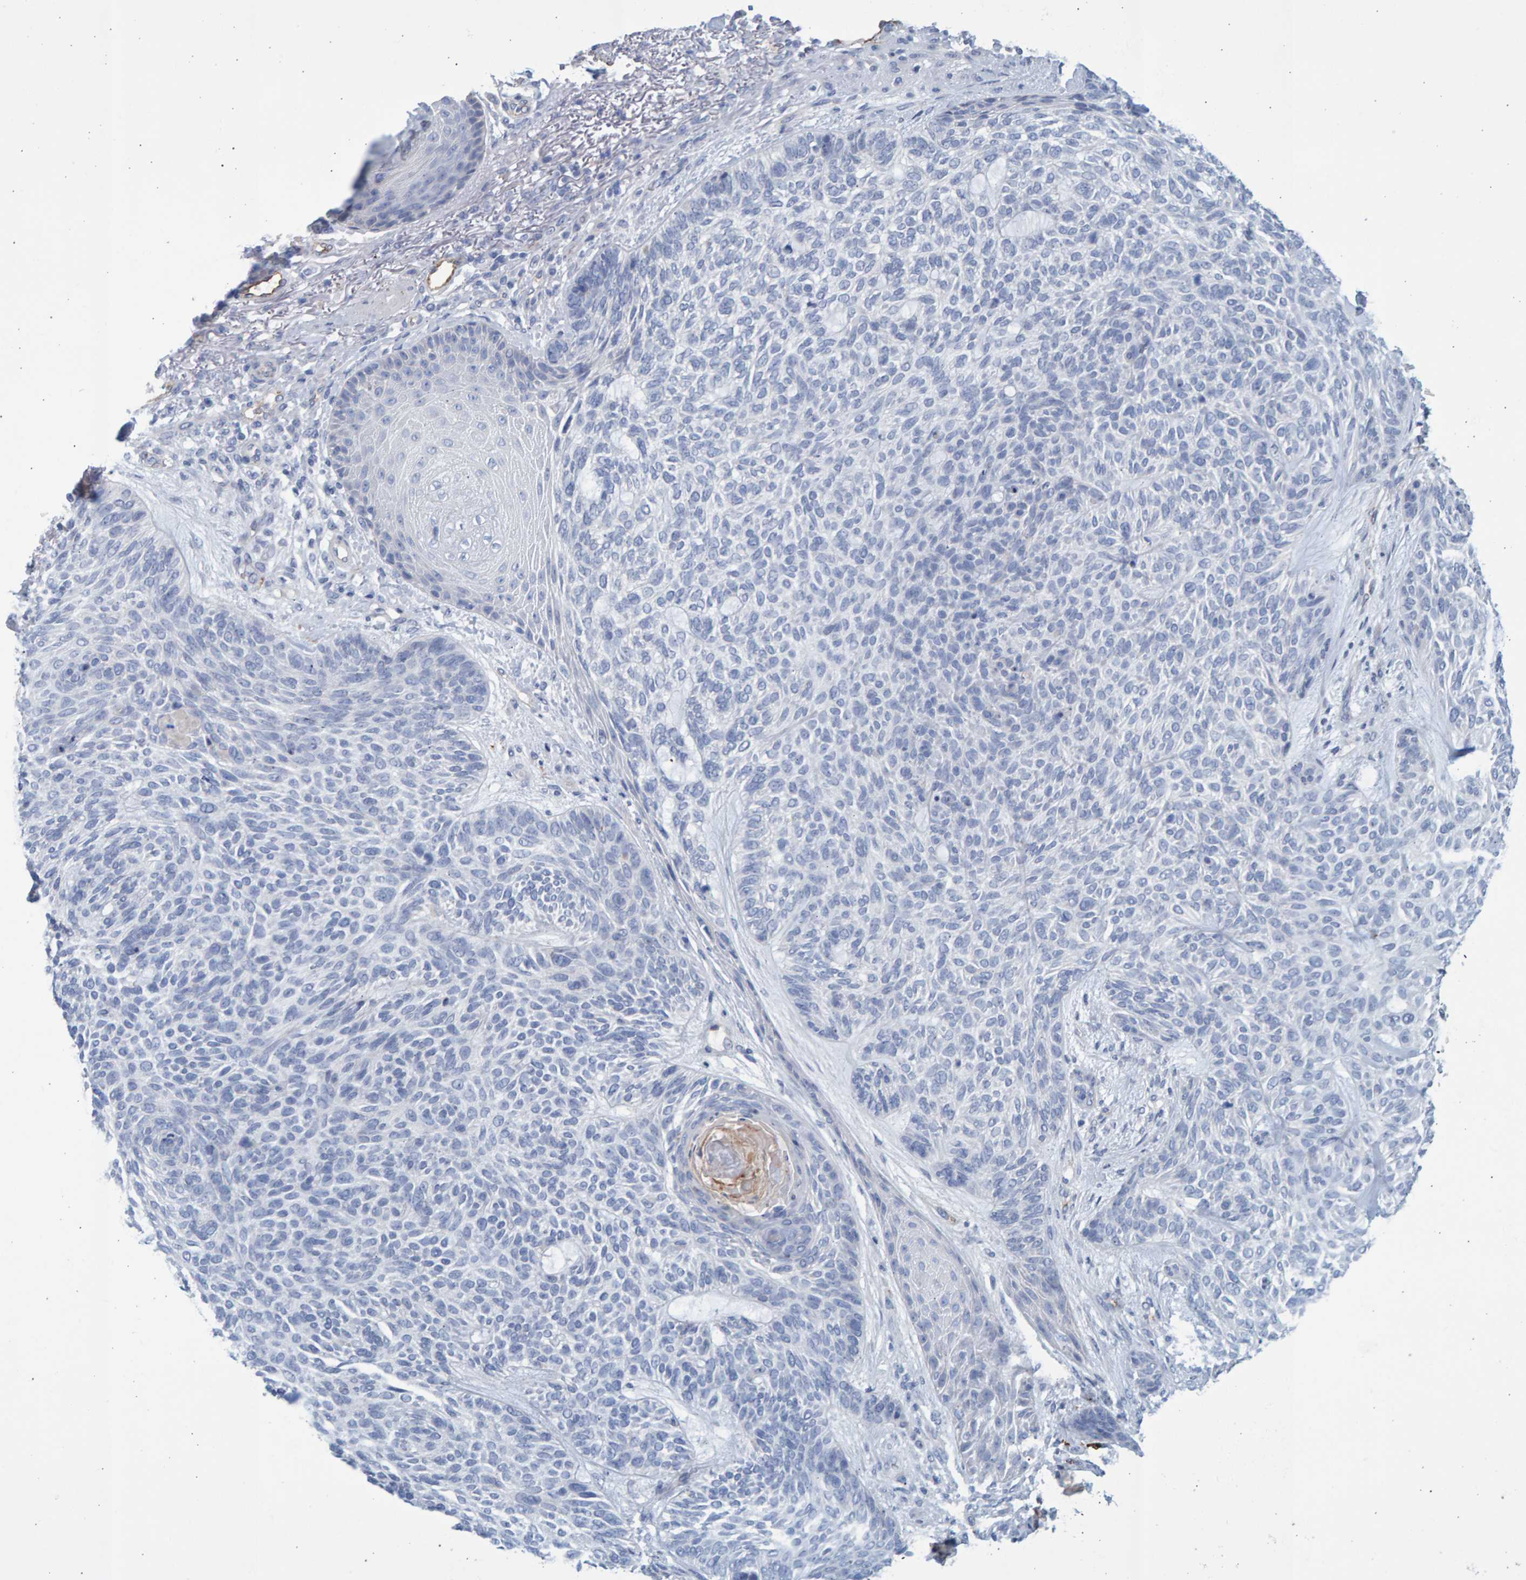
{"staining": {"intensity": "negative", "quantity": "none", "location": "none"}, "tissue": "skin cancer", "cell_type": "Tumor cells", "image_type": "cancer", "snomed": [{"axis": "morphology", "description": "Basal cell carcinoma"}, {"axis": "topography", "description": "Skin"}], "caption": "This is an immunohistochemistry (IHC) photomicrograph of human basal cell carcinoma (skin). There is no staining in tumor cells.", "gene": "SLC34A3", "patient": {"sex": "male", "age": 55}}